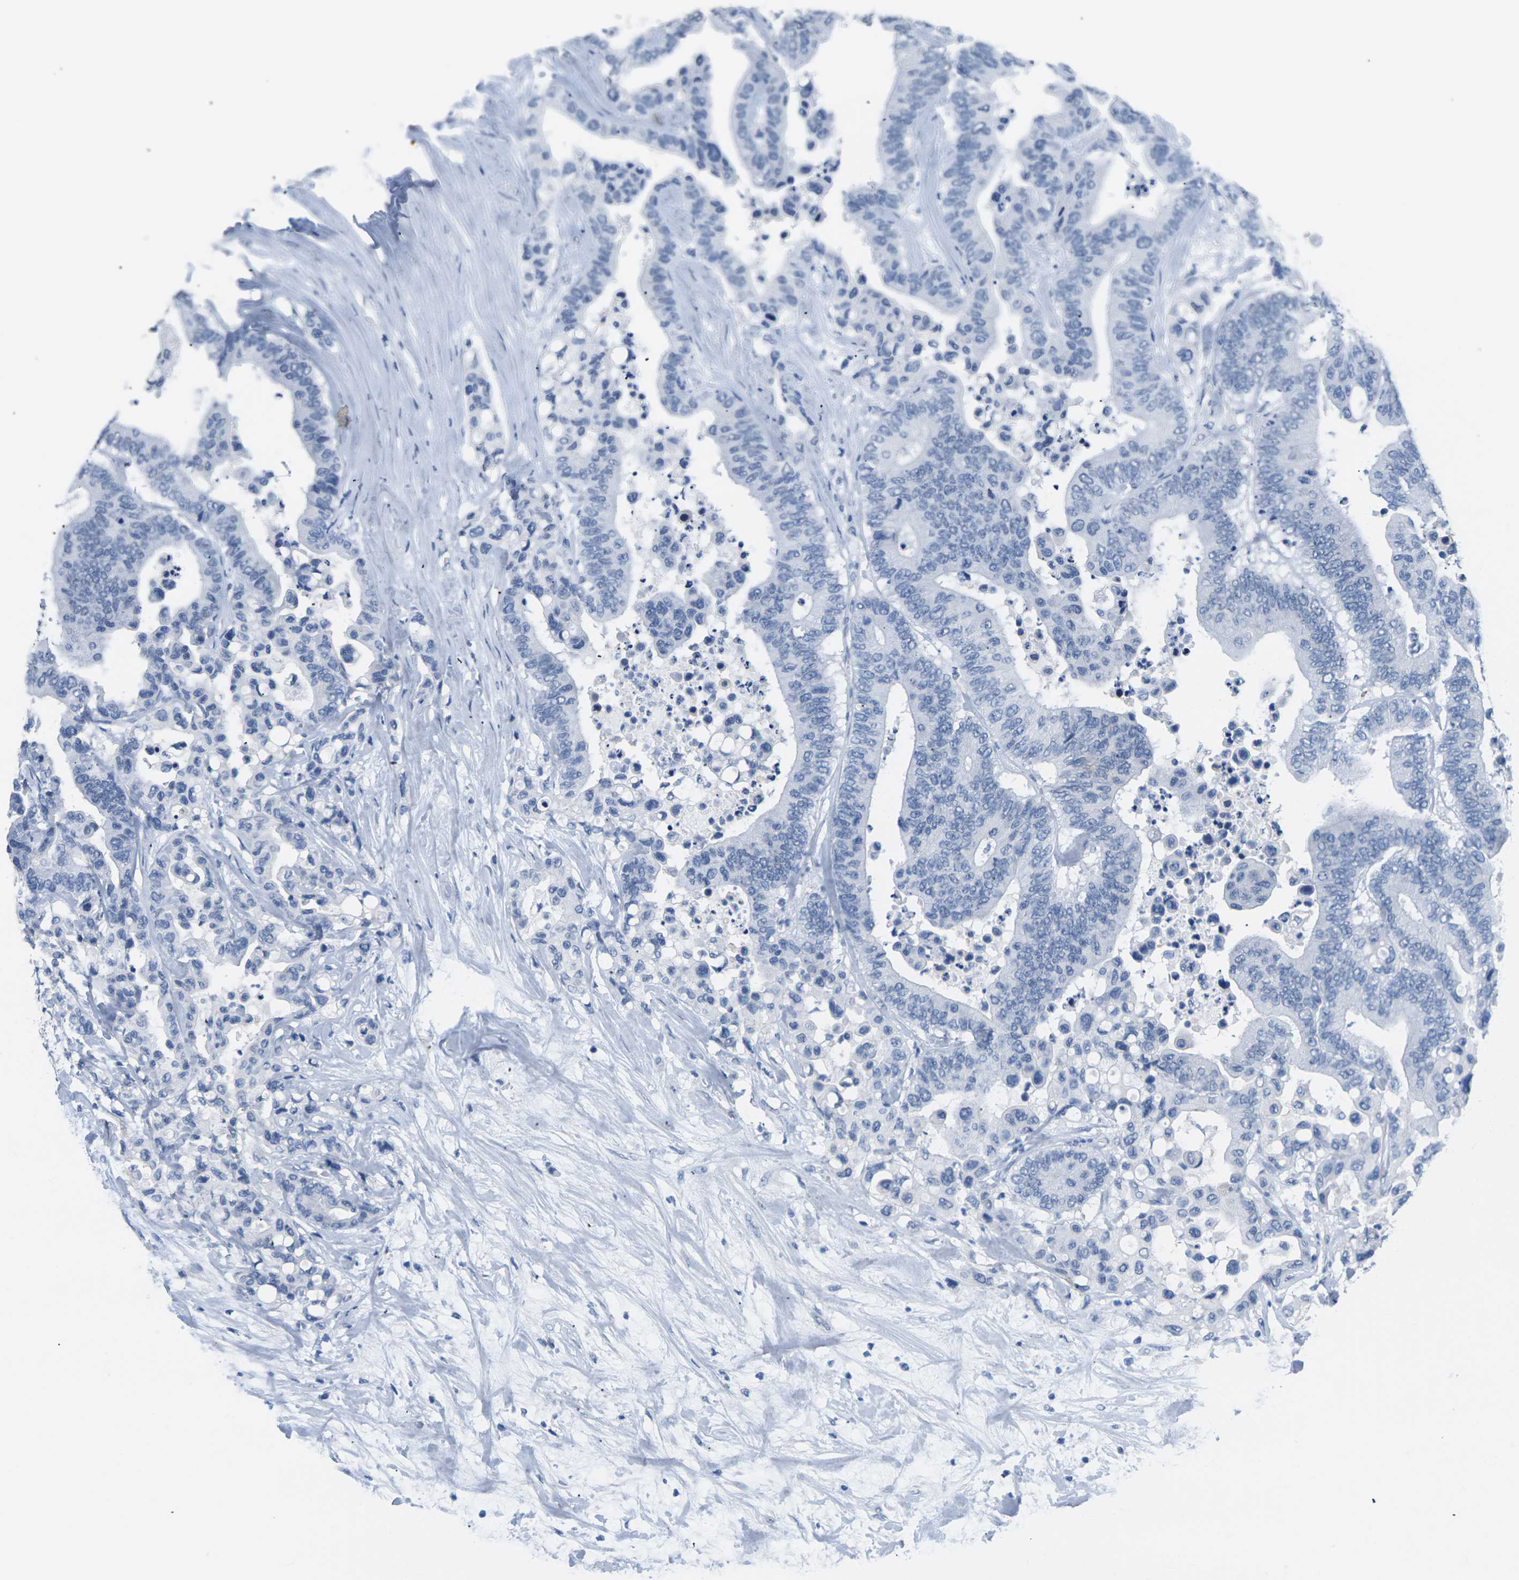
{"staining": {"intensity": "negative", "quantity": "none", "location": "none"}, "tissue": "colorectal cancer", "cell_type": "Tumor cells", "image_type": "cancer", "snomed": [{"axis": "morphology", "description": "Normal tissue, NOS"}, {"axis": "morphology", "description": "Adenocarcinoma, NOS"}, {"axis": "topography", "description": "Colon"}], "caption": "Immunohistochemistry (IHC) of human adenocarcinoma (colorectal) exhibits no positivity in tumor cells. (DAB (3,3'-diaminobenzidine) immunohistochemistry visualized using brightfield microscopy, high magnification).", "gene": "CTAG1A", "patient": {"sex": "male", "age": 82}}